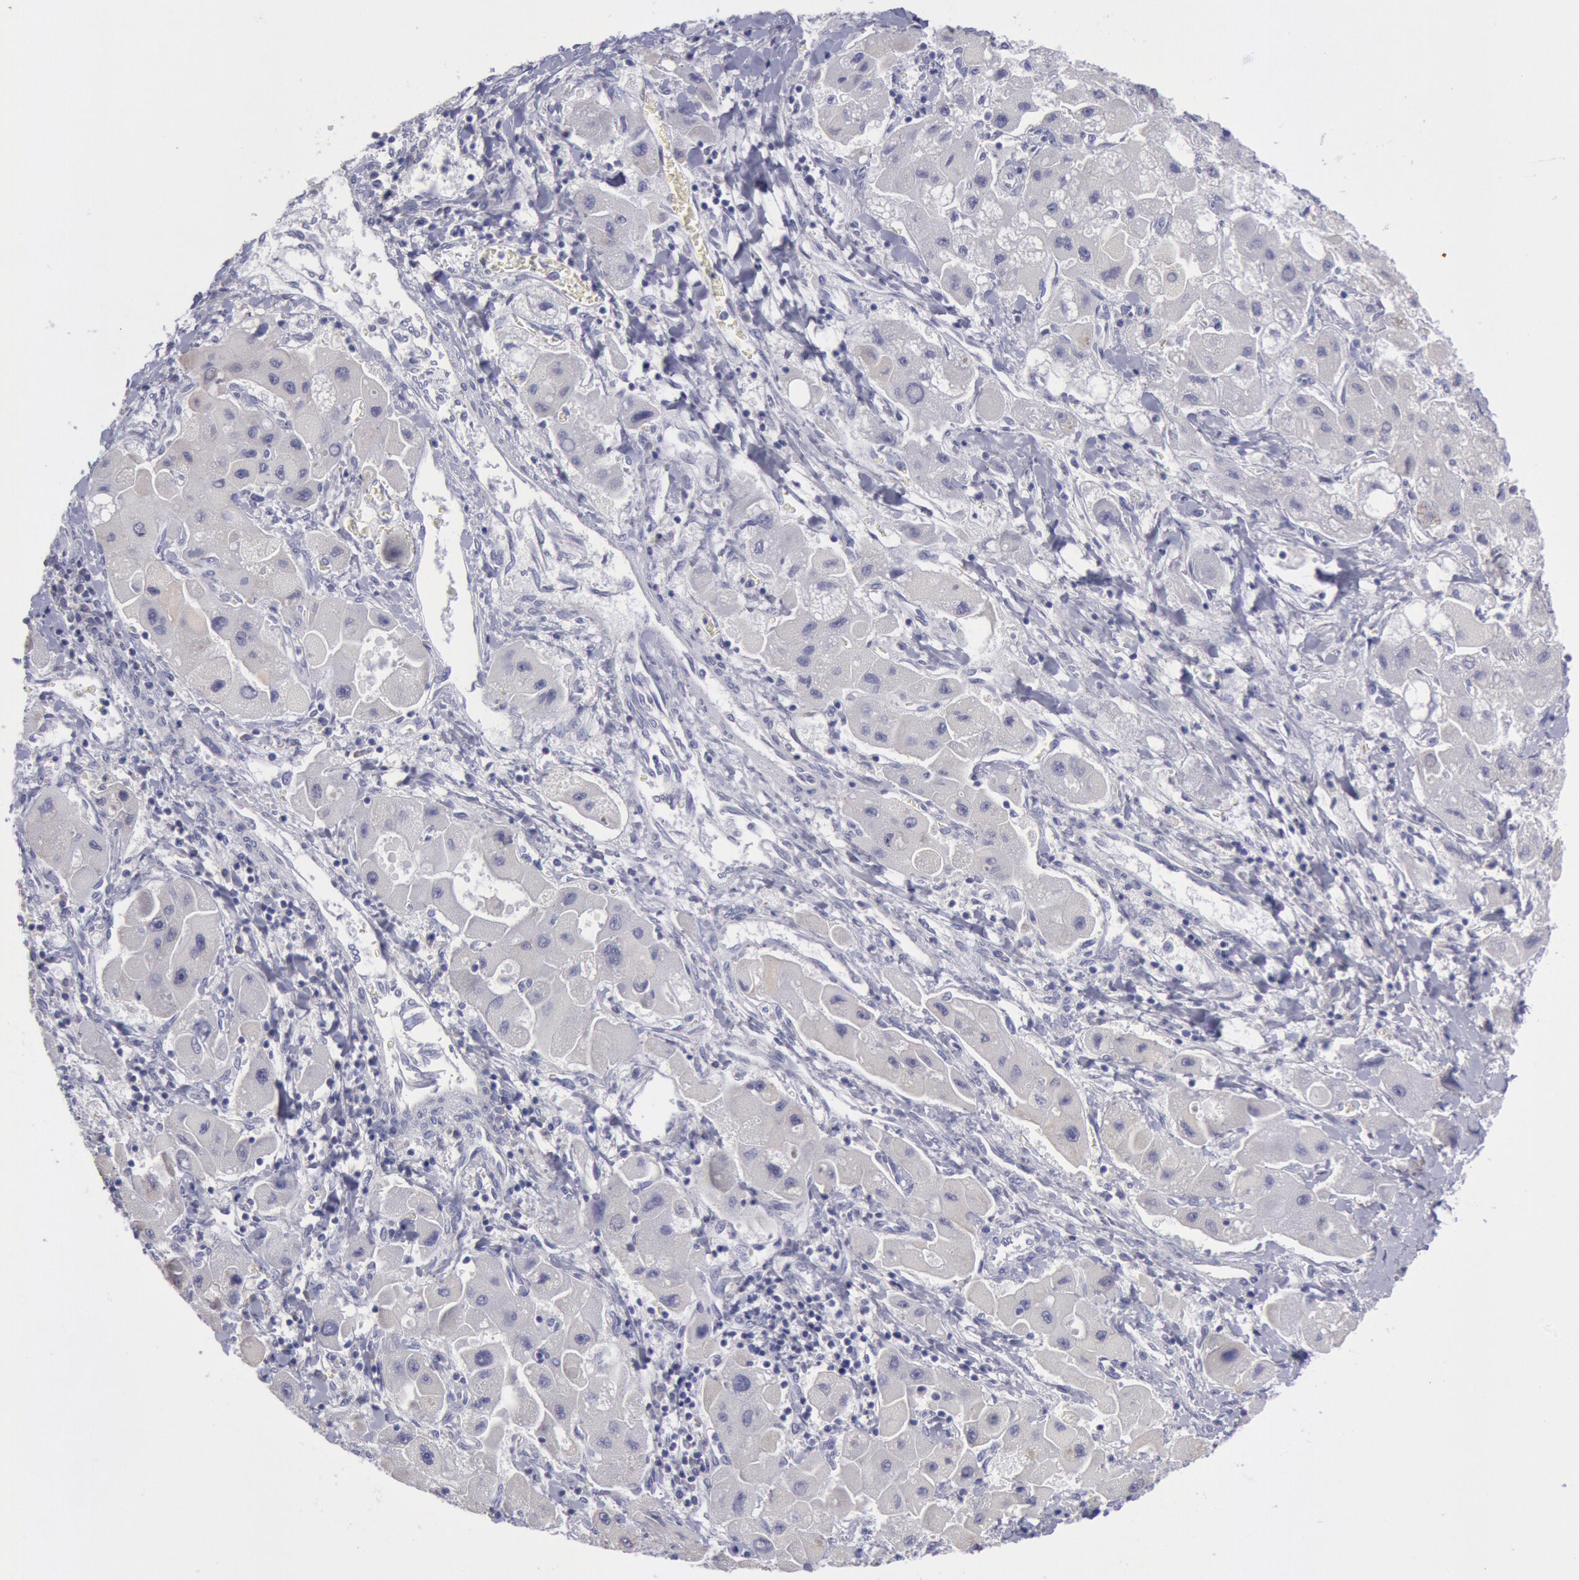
{"staining": {"intensity": "negative", "quantity": "none", "location": "none"}, "tissue": "liver cancer", "cell_type": "Tumor cells", "image_type": "cancer", "snomed": [{"axis": "morphology", "description": "Carcinoma, Hepatocellular, NOS"}, {"axis": "topography", "description": "Liver"}], "caption": "Image shows no protein positivity in tumor cells of liver hepatocellular carcinoma tissue.", "gene": "MYH7", "patient": {"sex": "male", "age": 24}}